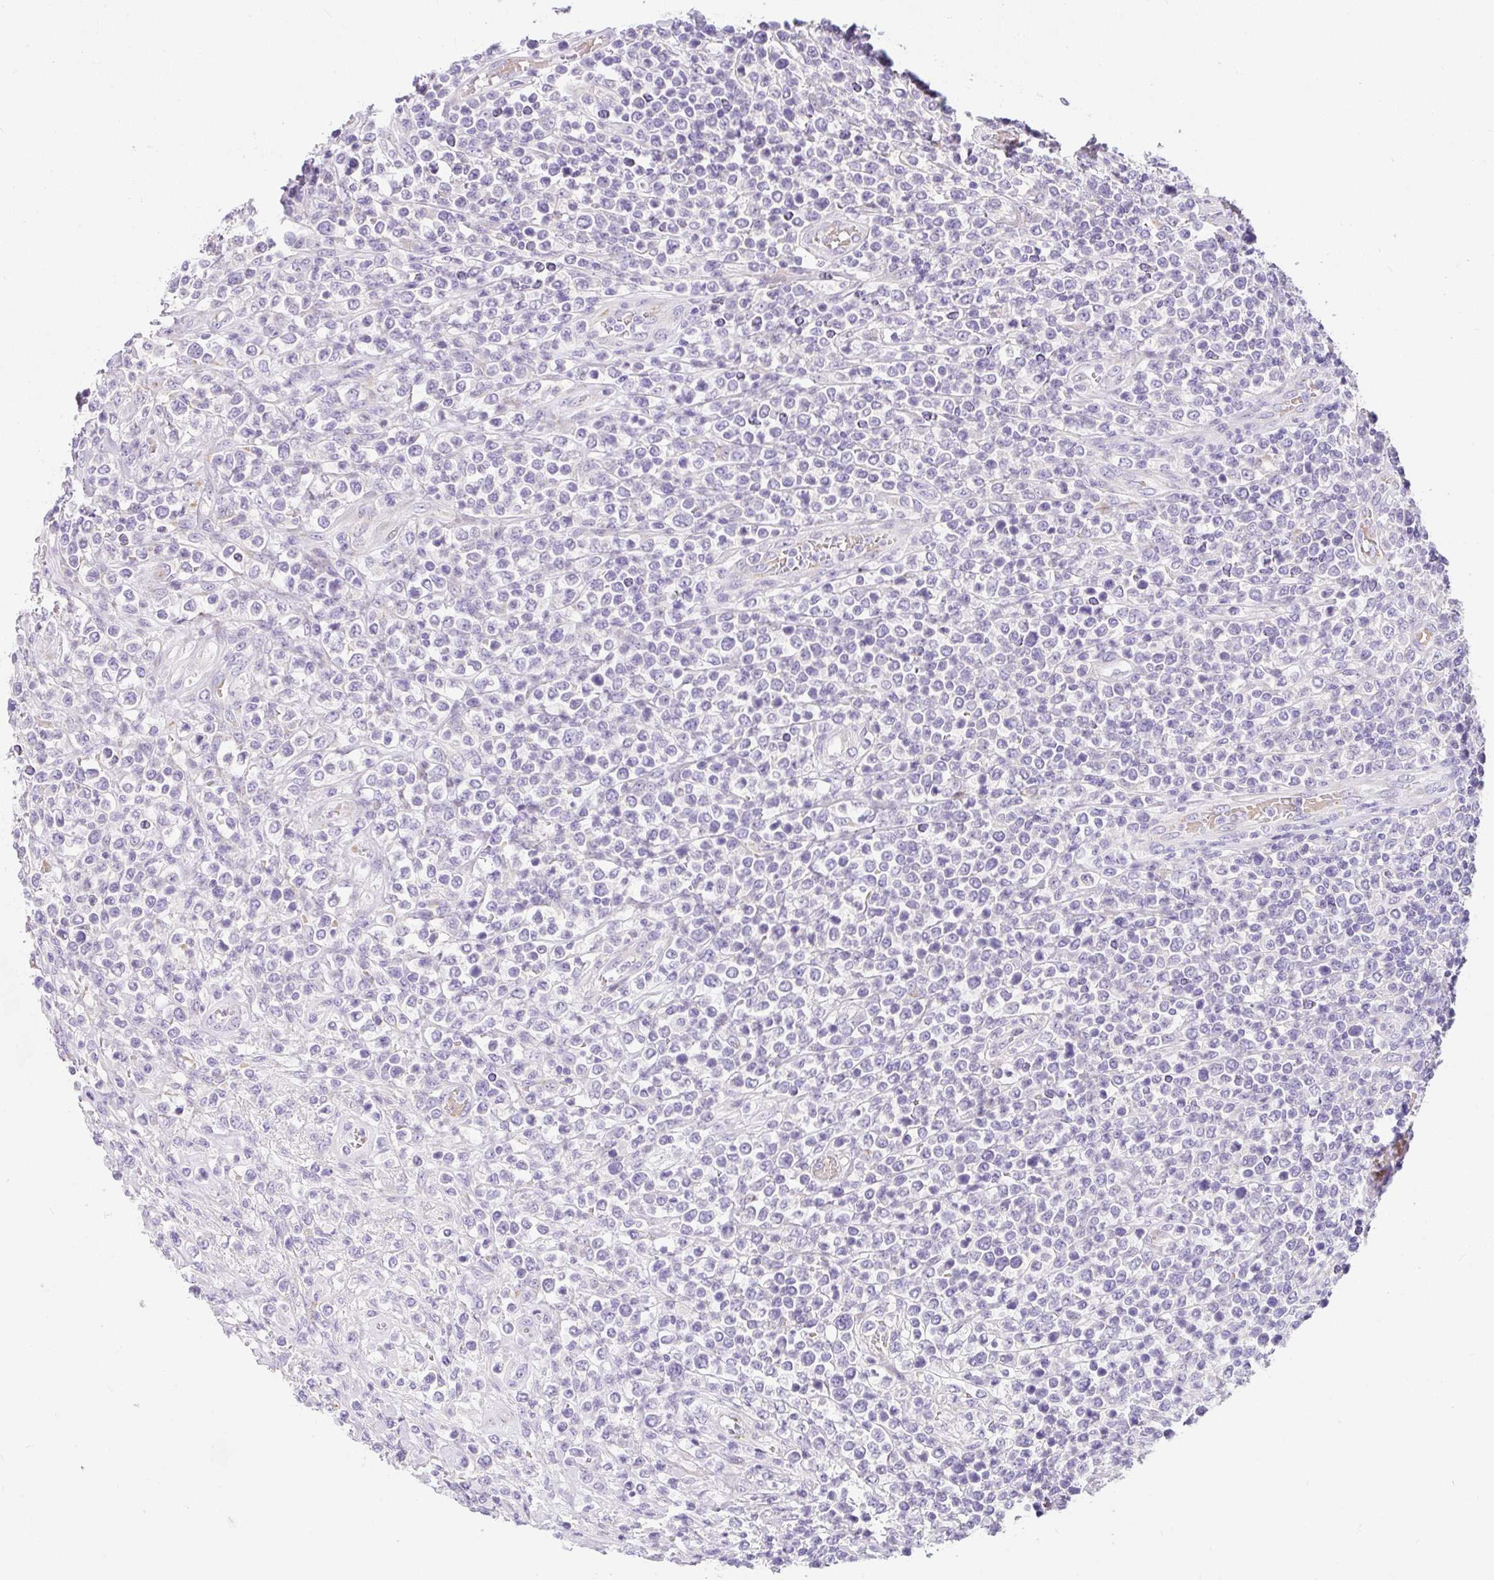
{"staining": {"intensity": "negative", "quantity": "none", "location": "none"}, "tissue": "lymphoma", "cell_type": "Tumor cells", "image_type": "cancer", "snomed": [{"axis": "morphology", "description": "Malignant lymphoma, non-Hodgkin's type, High grade"}, {"axis": "topography", "description": "Soft tissue"}], "caption": "Photomicrograph shows no significant protein positivity in tumor cells of high-grade malignant lymphoma, non-Hodgkin's type.", "gene": "DTX4", "patient": {"sex": "female", "age": 56}}